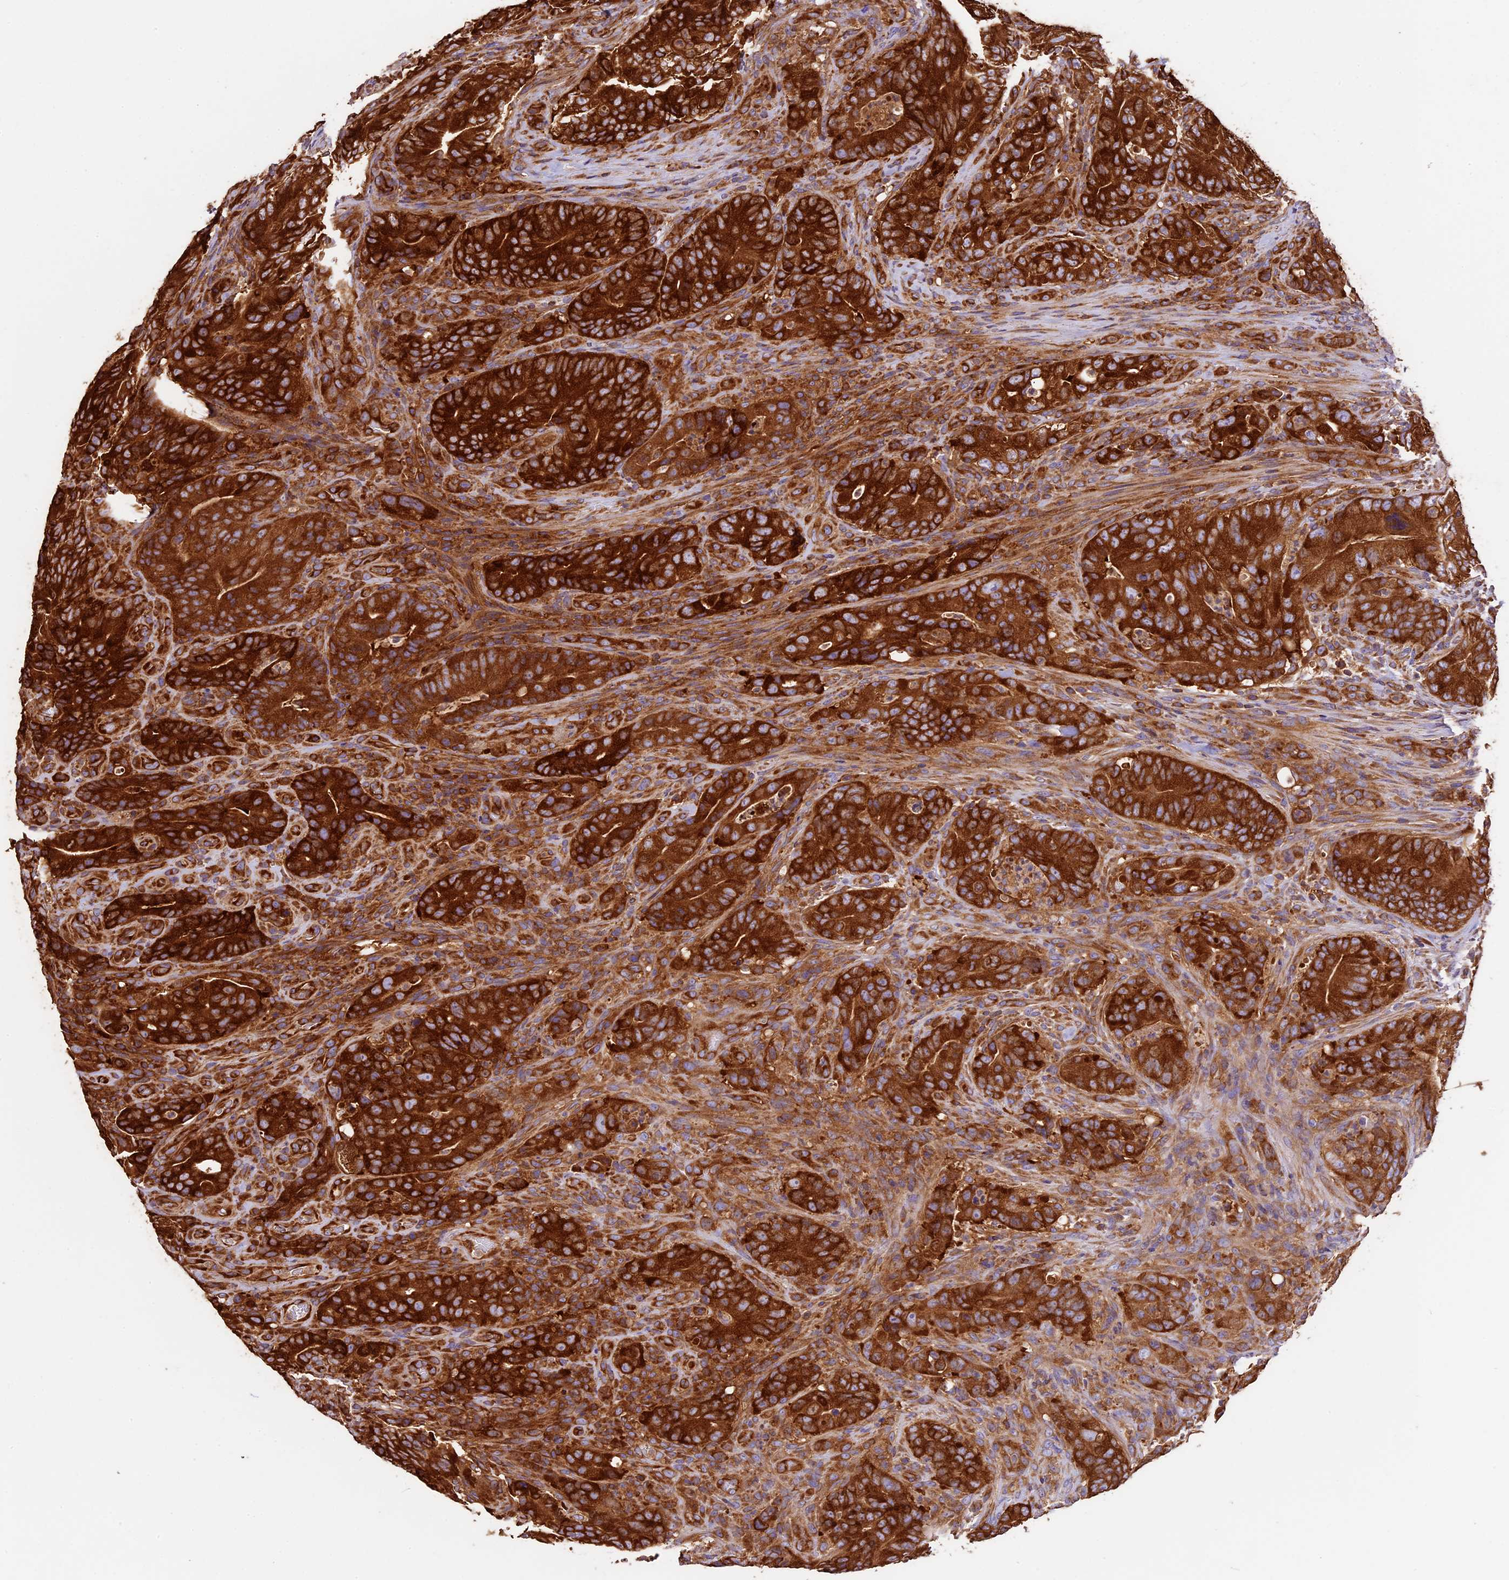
{"staining": {"intensity": "strong", "quantity": ">75%", "location": "cytoplasmic/membranous"}, "tissue": "colorectal cancer", "cell_type": "Tumor cells", "image_type": "cancer", "snomed": [{"axis": "morphology", "description": "Normal tissue, NOS"}, {"axis": "topography", "description": "Colon"}], "caption": "This photomicrograph exhibits IHC staining of human colorectal cancer, with high strong cytoplasmic/membranous positivity in approximately >75% of tumor cells.", "gene": "KARS1", "patient": {"sex": "female", "age": 82}}